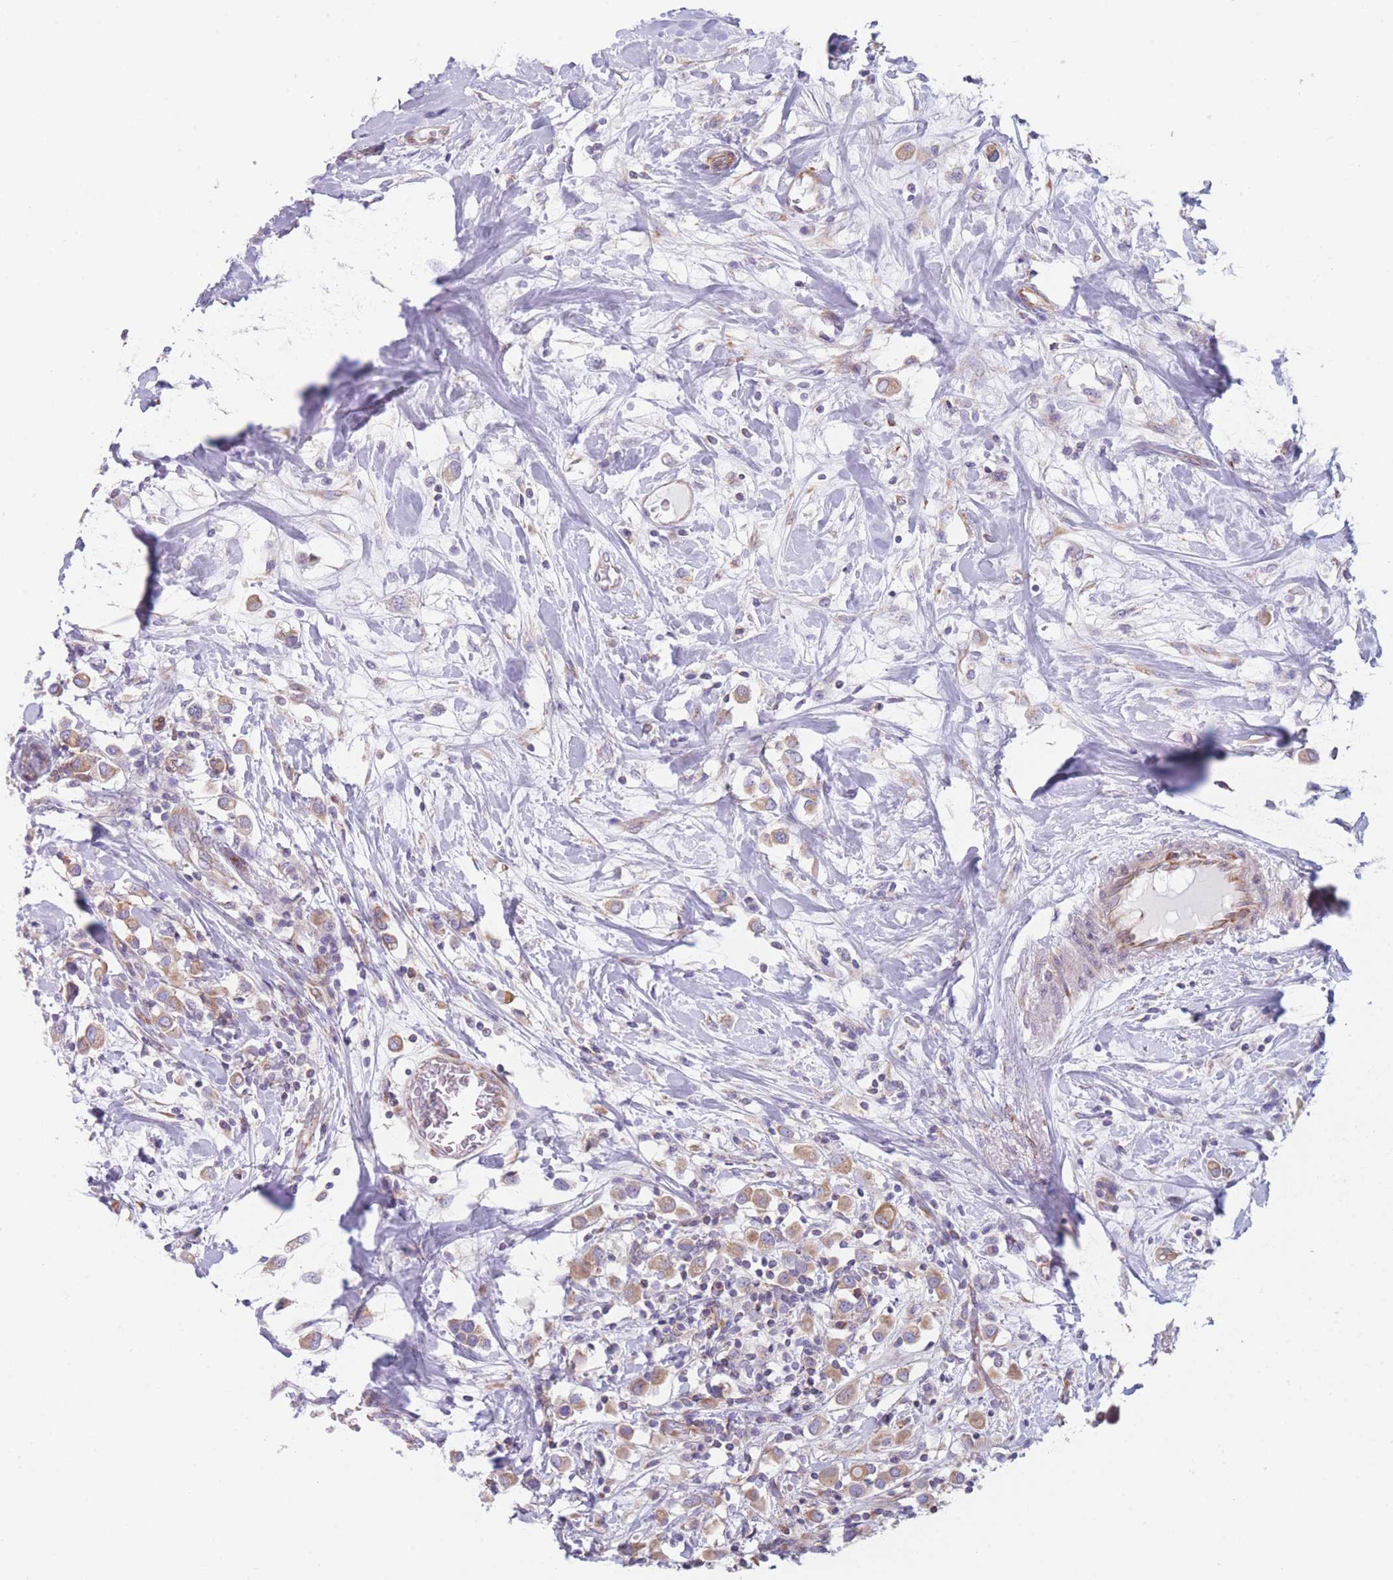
{"staining": {"intensity": "moderate", "quantity": ">75%", "location": "cytoplasmic/membranous"}, "tissue": "breast cancer", "cell_type": "Tumor cells", "image_type": "cancer", "snomed": [{"axis": "morphology", "description": "Duct carcinoma"}, {"axis": "topography", "description": "Breast"}], "caption": "Tumor cells exhibit moderate cytoplasmic/membranous staining in about >75% of cells in breast cancer (invasive ductal carcinoma).", "gene": "AK9", "patient": {"sex": "female", "age": 61}}